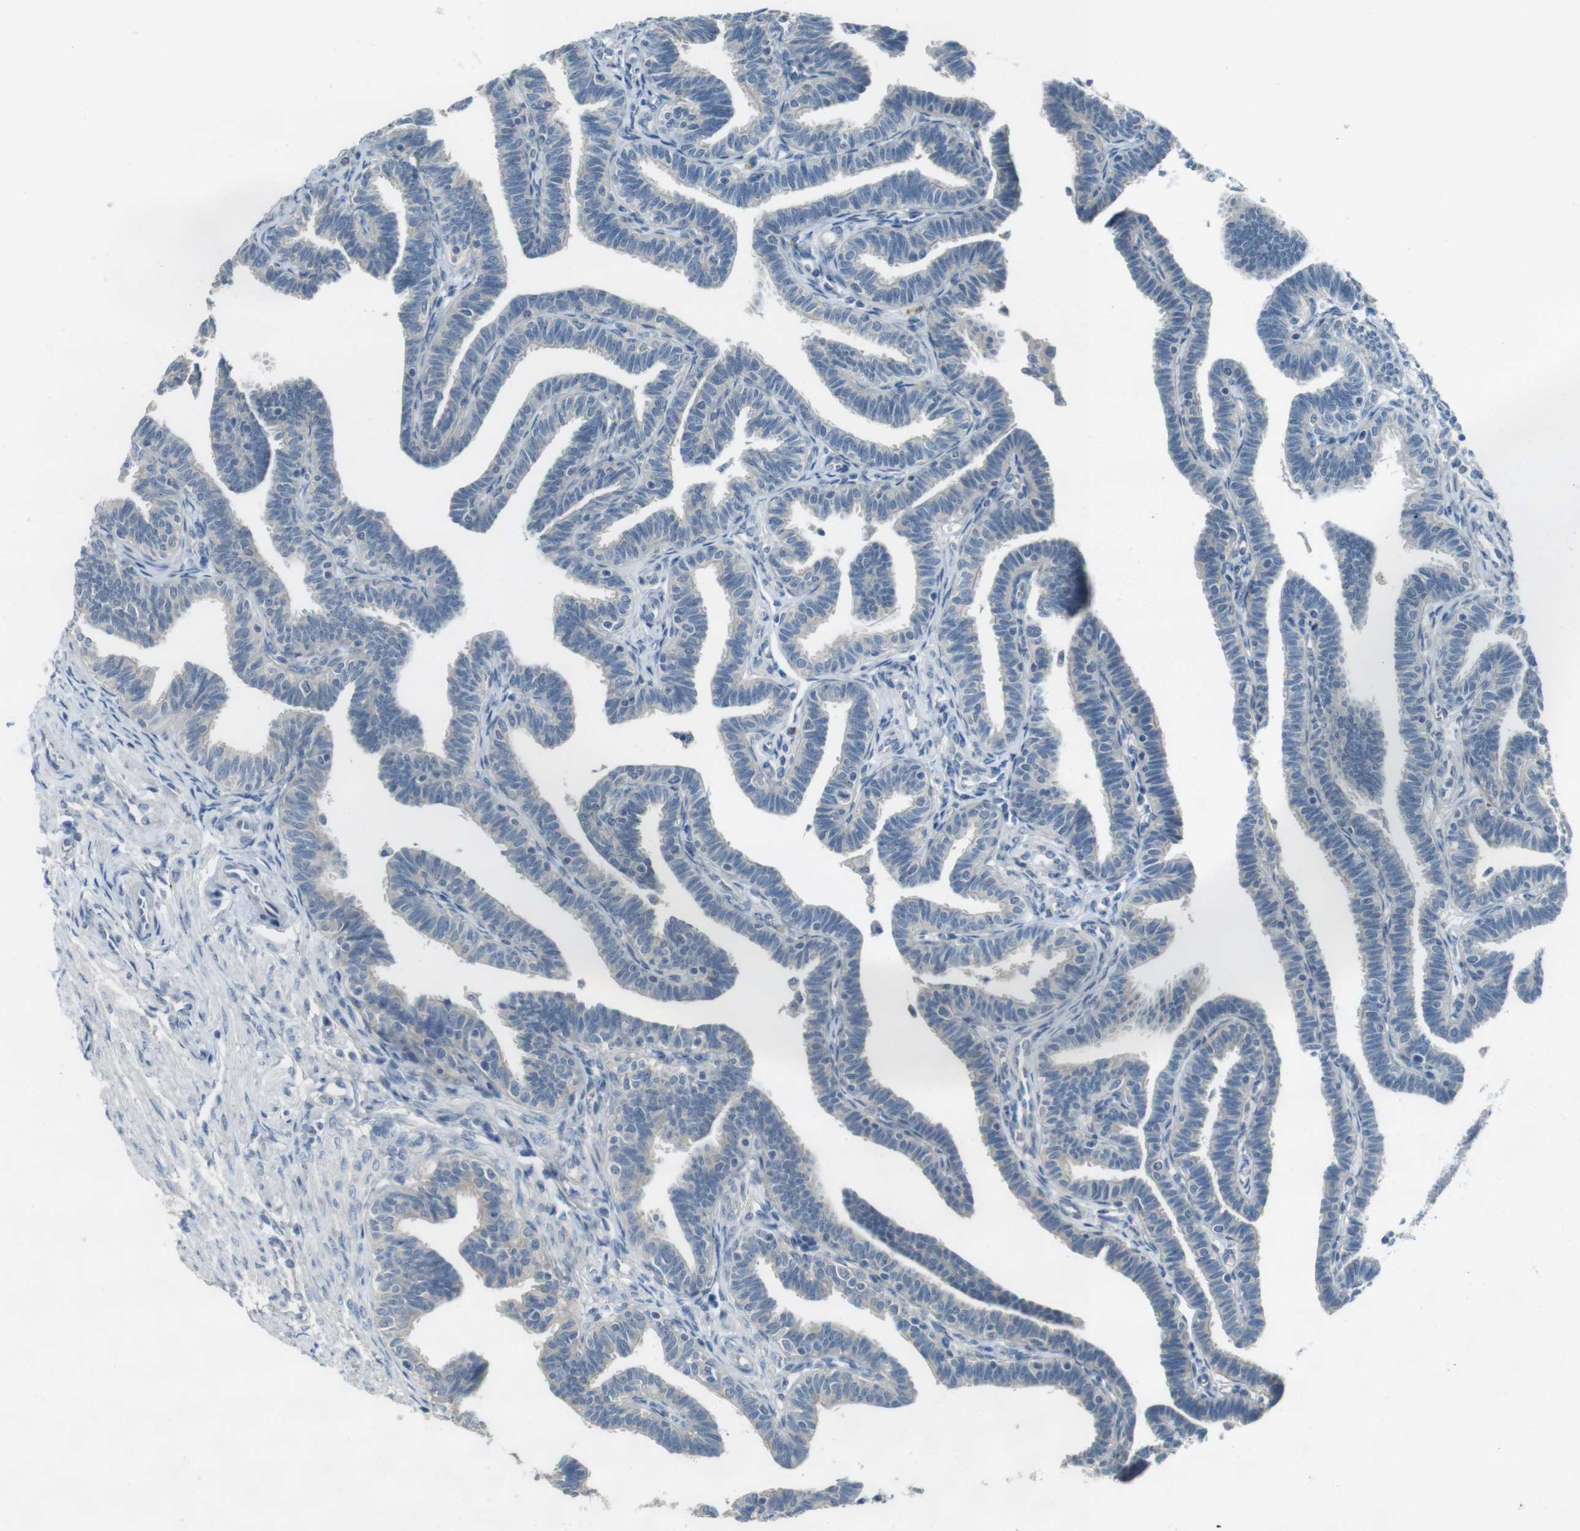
{"staining": {"intensity": "negative", "quantity": "none", "location": "none"}, "tissue": "fallopian tube", "cell_type": "Glandular cells", "image_type": "normal", "snomed": [{"axis": "morphology", "description": "Normal tissue, NOS"}, {"axis": "topography", "description": "Fallopian tube"}, {"axis": "topography", "description": "Ovary"}], "caption": "DAB immunohistochemical staining of benign human fallopian tube exhibits no significant positivity in glandular cells.", "gene": "ENTPD7", "patient": {"sex": "female", "age": 23}}